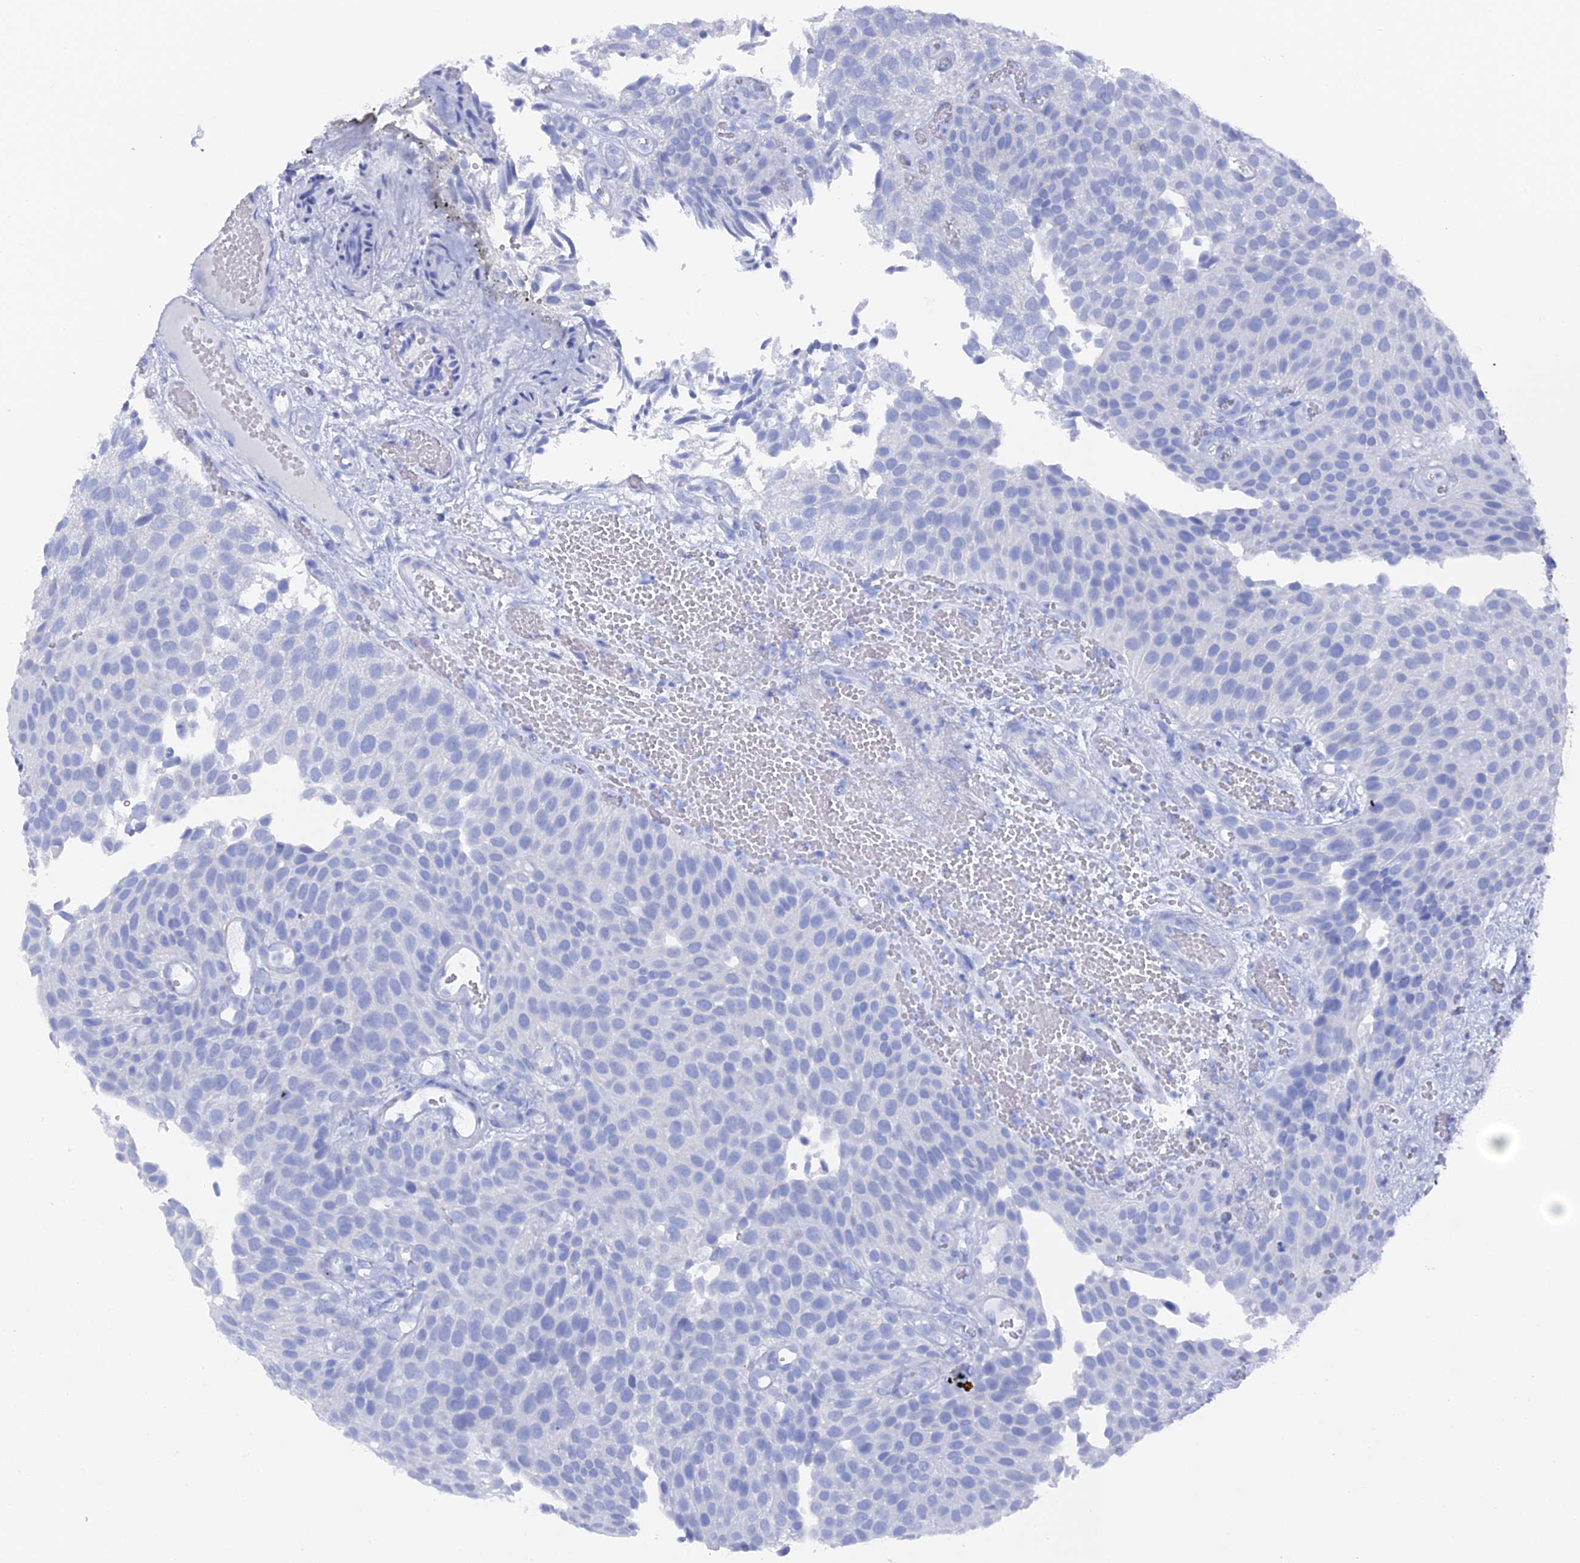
{"staining": {"intensity": "negative", "quantity": "none", "location": "none"}, "tissue": "urothelial cancer", "cell_type": "Tumor cells", "image_type": "cancer", "snomed": [{"axis": "morphology", "description": "Urothelial carcinoma, Low grade"}, {"axis": "topography", "description": "Urinary bladder"}], "caption": "Histopathology image shows no significant protein positivity in tumor cells of urothelial cancer.", "gene": "ENPP3", "patient": {"sex": "male", "age": 89}}